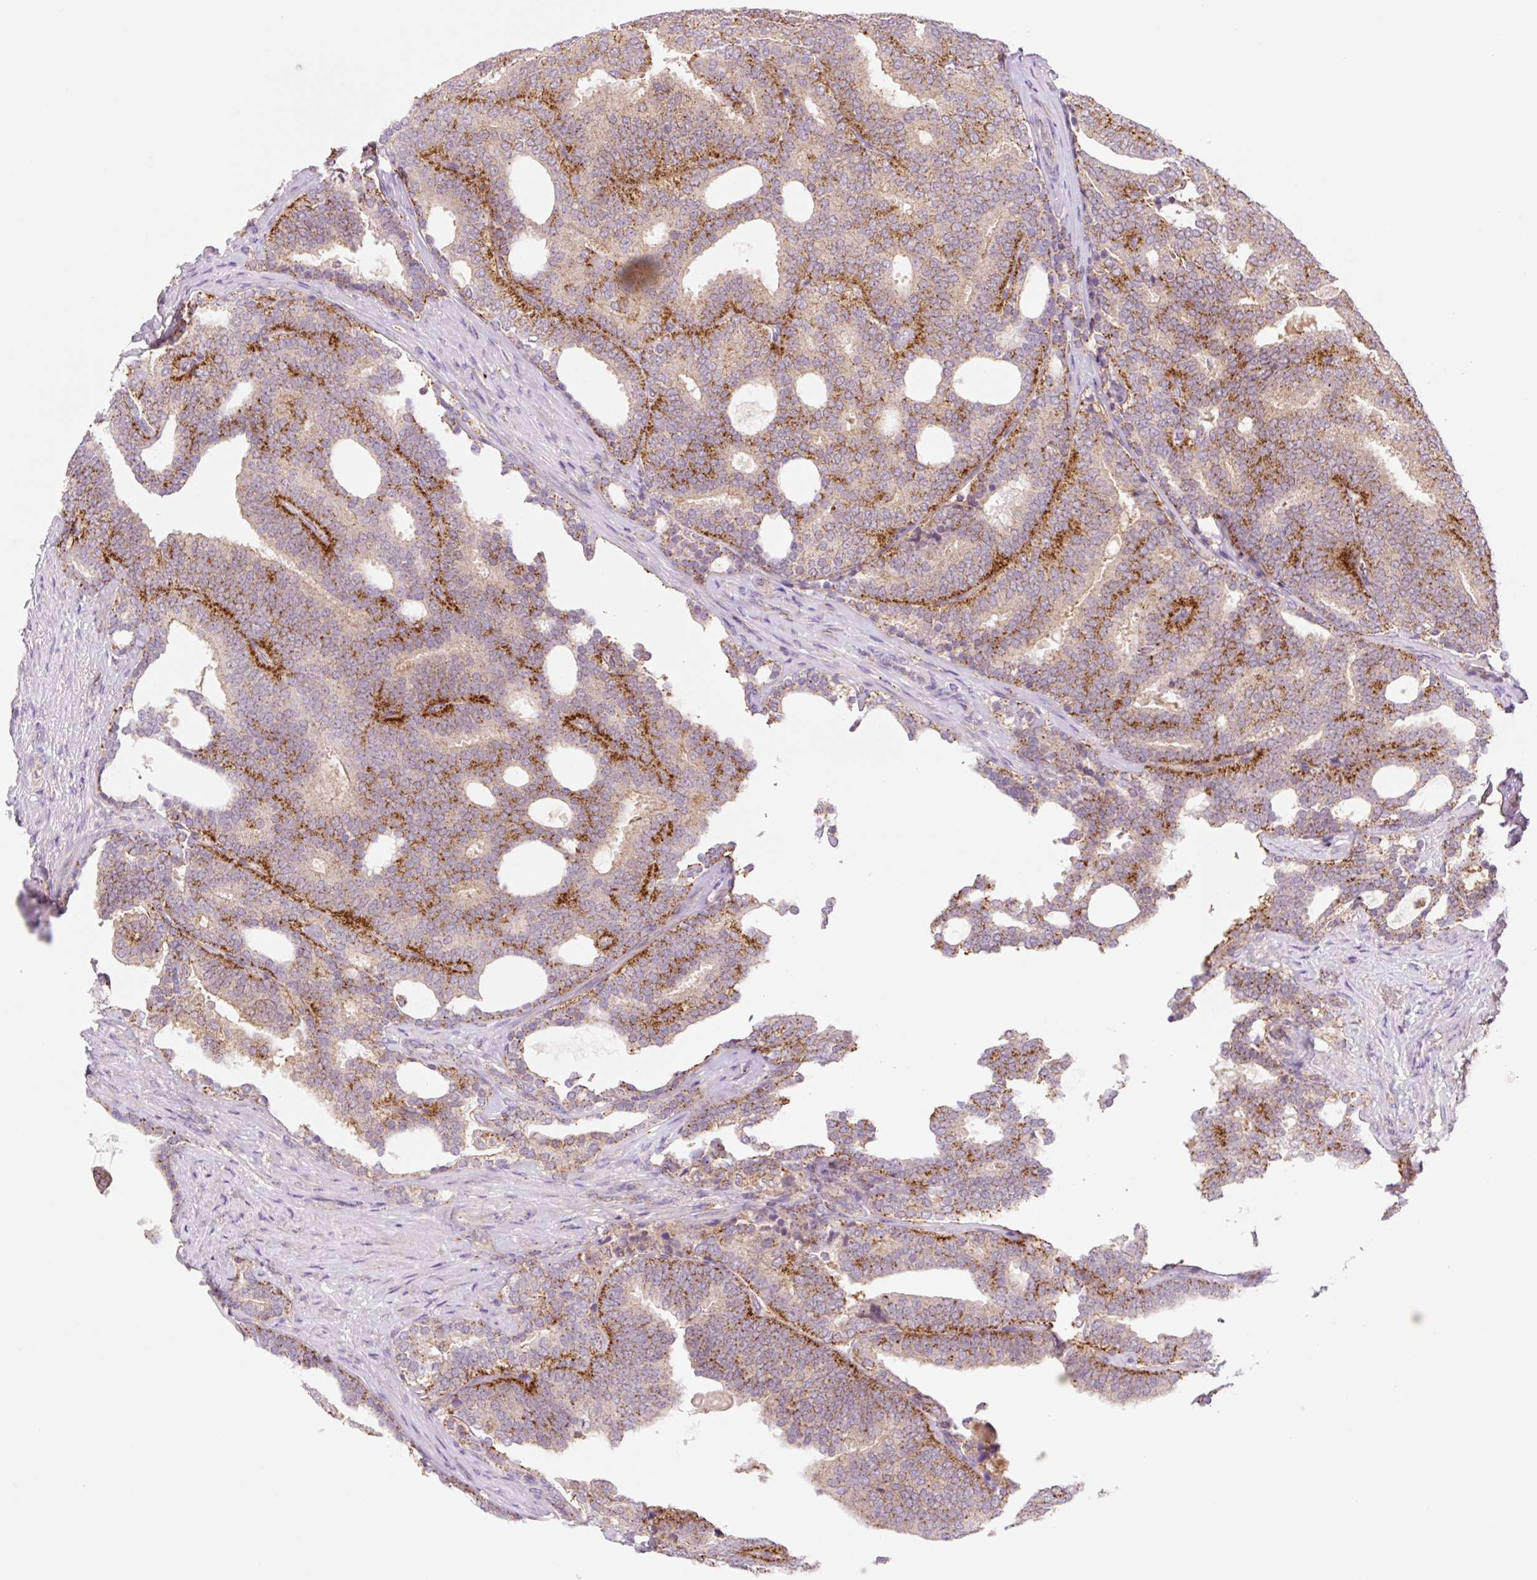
{"staining": {"intensity": "strong", "quantity": "25%-75%", "location": "cytoplasmic/membranous"}, "tissue": "prostate cancer", "cell_type": "Tumor cells", "image_type": "cancer", "snomed": [{"axis": "morphology", "description": "Adenocarcinoma, High grade"}, {"axis": "topography", "description": "Prostate"}], "caption": "Immunohistochemistry (IHC) (DAB) staining of human prostate adenocarcinoma (high-grade) reveals strong cytoplasmic/membranous protein expression in approximately 25%-75% of tumor cells. The staining was performed using DAB, with brown indicating positive protein expression. Nuclei are stained blue with hematoxylin.", "gene": "VPS4A", "patient": {"sex": "male", "age": 65}}